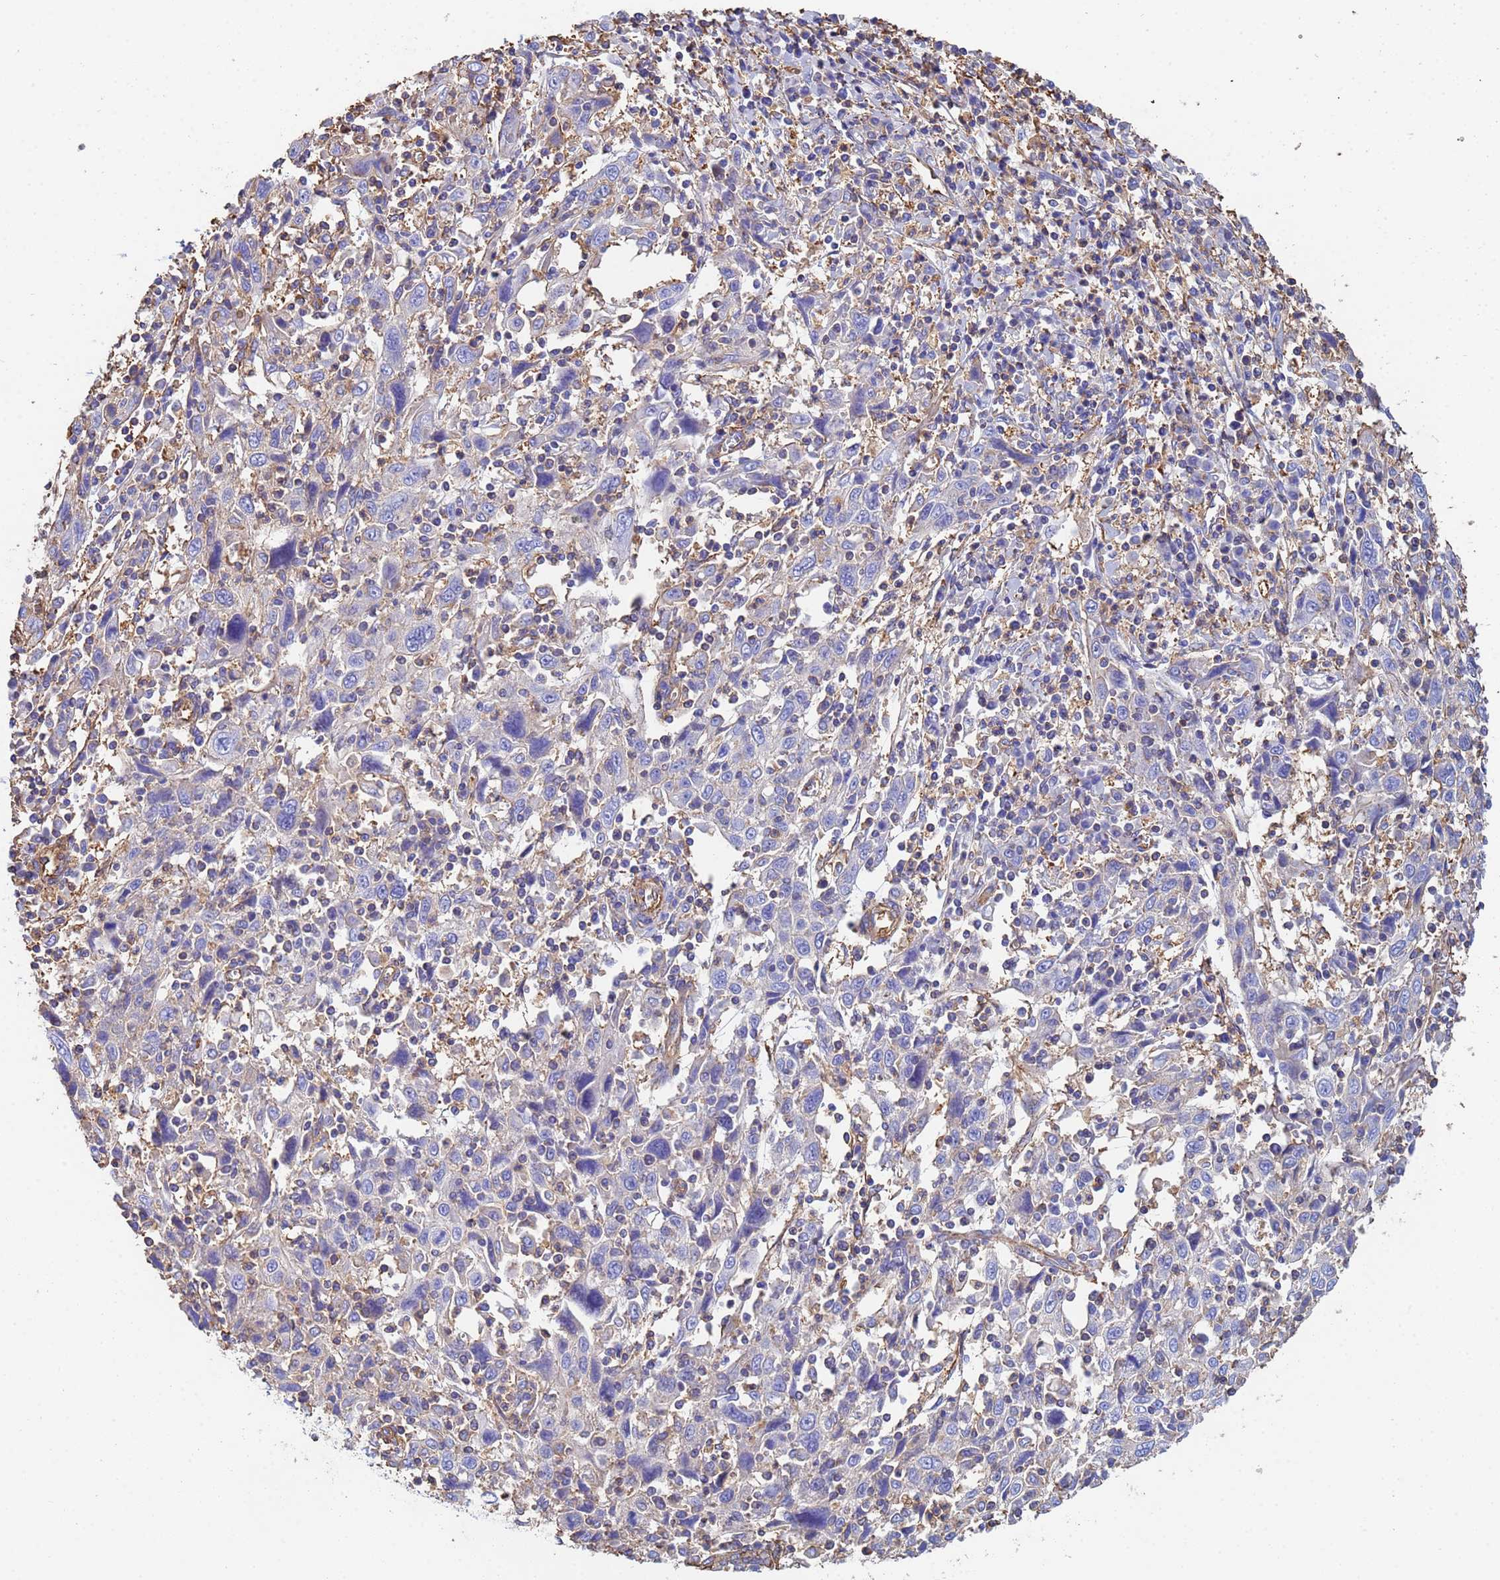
{"staining": {"intensity": "negative", "quantity": "none", "location": "none"}, "tissue": "cervical cancer", "cell_type": "Tumor cells", "image_type": "cancer", "snomed": [{"axis": "morphology", "description": "Squamous cell carcinoma, NOS"}, {"axis": "topography", "description": "Cervix"}], "caption": "An IHC photomicrograph of squamous cell carcinoma (cervical) is shown. There is no staining in tumor cells of squamous cell carcinoma (cervical).", "gene": "MYL12A", "patient": {"sex": "female", "age": 46}}